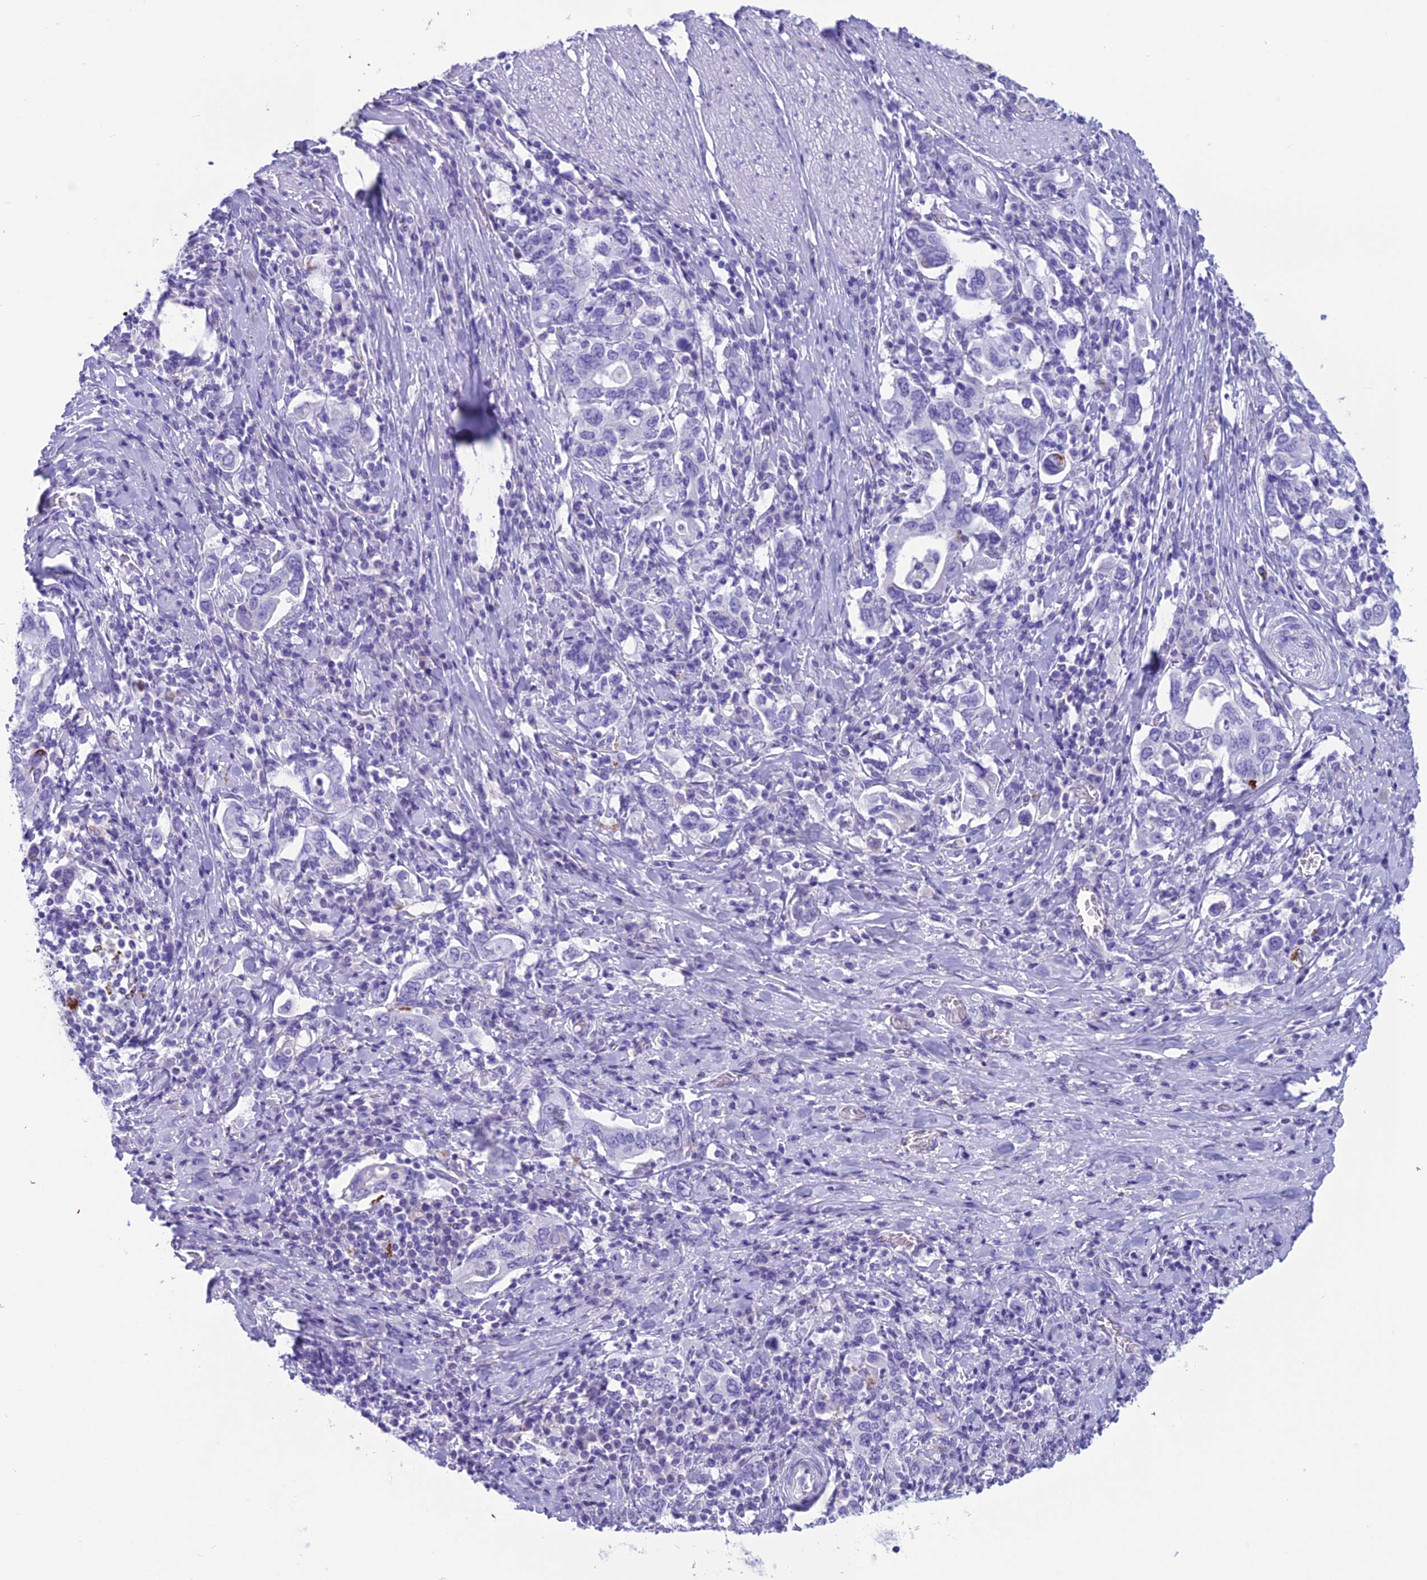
{"staining": {"intensity": "negative", "quantity": "none", "location": "none"}, "tissue": "stomach cancer", "cell_type": "Tumor cells", "image_type": "cancer", "snomed": [{"axis": "morphology", "description": "Adenocarcinoma, NOS"}, {"axis": "topography", "description": "Stomach, upper"}, {"axis": "topography", "description": "Stomach"}], "caption": "Tumor cells are negative for protein expression in human stomach cancer (adenocarcinoma).", "gene": "TRAM1L1", "patient": {"sex": "male", "age": 62}}